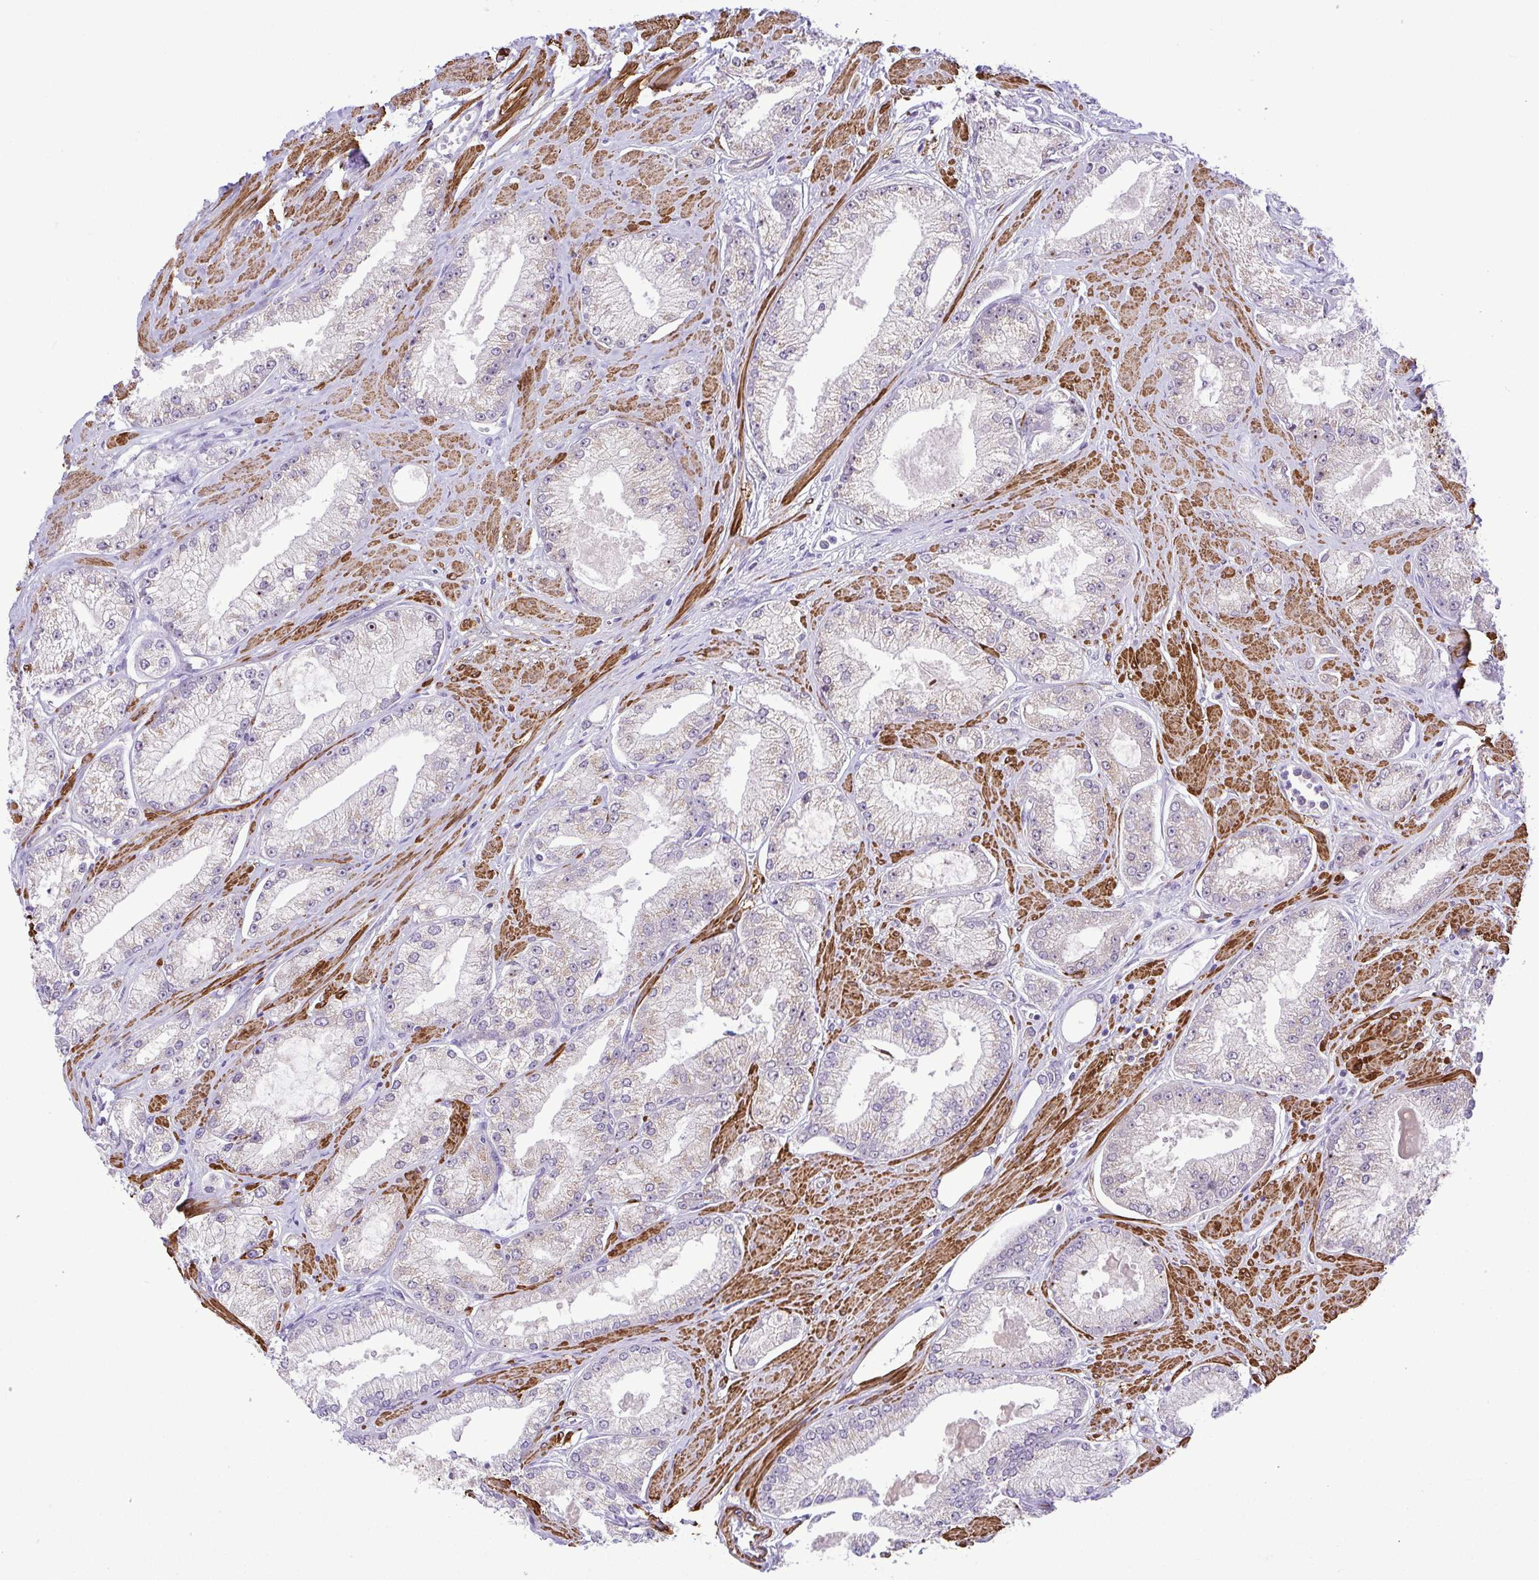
{"staining": {"intensity": "weak", "quantity": "25%-75%", "location": "cytoplasmic/membranous,nuclear"}, "tissue": "prostate cancer", "cell_type": "Tumor cells", "image_type": "cancer", "snomed": [{"axis": "morphology", "description": "Adenocarcinoma, High grade"}, {"axis": "topography", "description": "Prostate"}], "caption": "An immunohistochemistry (IHC) photomicrograph of neoplastic tissue is shown. Protein staining in brown shows weak cytoplasmic/membranous and nuclear positivity in prostate cancer (high-grade adenocarcinoma) within tumor cells. The staining is performed using DAB (3,3'-diaminobenzidine) brown chromogen to label protein expression. The nuclei are counter-stained blue using hematoxylin.", "gene": "RSL24D1", "patient": {"sex": "male", "age": 68}}